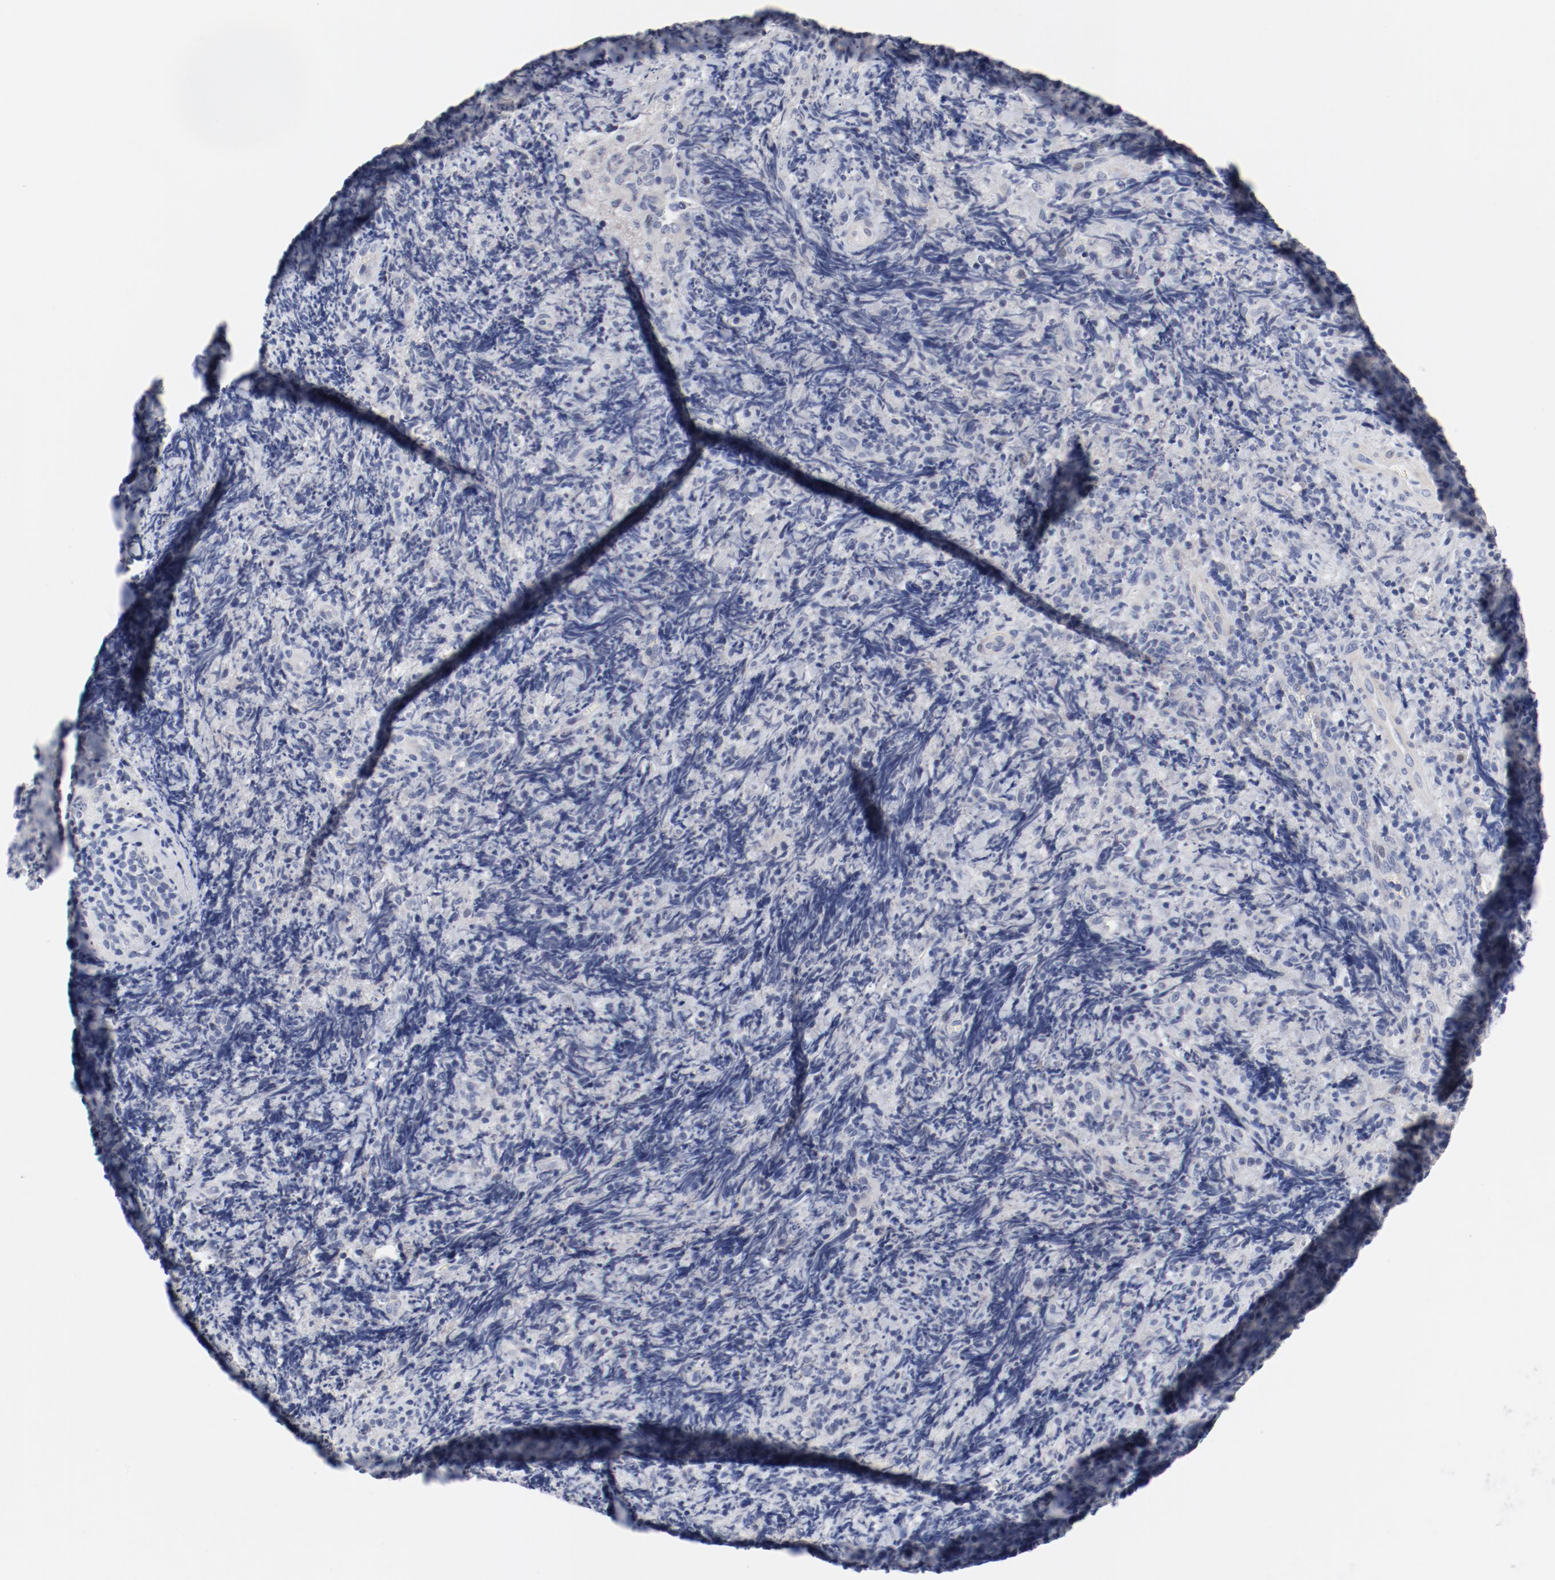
{"staining": {"intensity": "negative", "quantity": "none", "location": "none"}, "tissue": "lymphoma", "cell_type": "Tumor cells", "image_type": "cancer", "snomed": [{"axis": "morphology", "description": "Malignant lymphoma, non-Hodgkin's type, High grade"}, {"axis": "topography", "description": "Tonsil"}], "caption": "IHC histopathology image of high-grade malignant lymphoma, non-Hodgkin's type stained for a protein (brown), which demonstrates no positivity in tumor cells.", "gene": "KCNK13", "patient": {"sex": "female", "age": 36}}